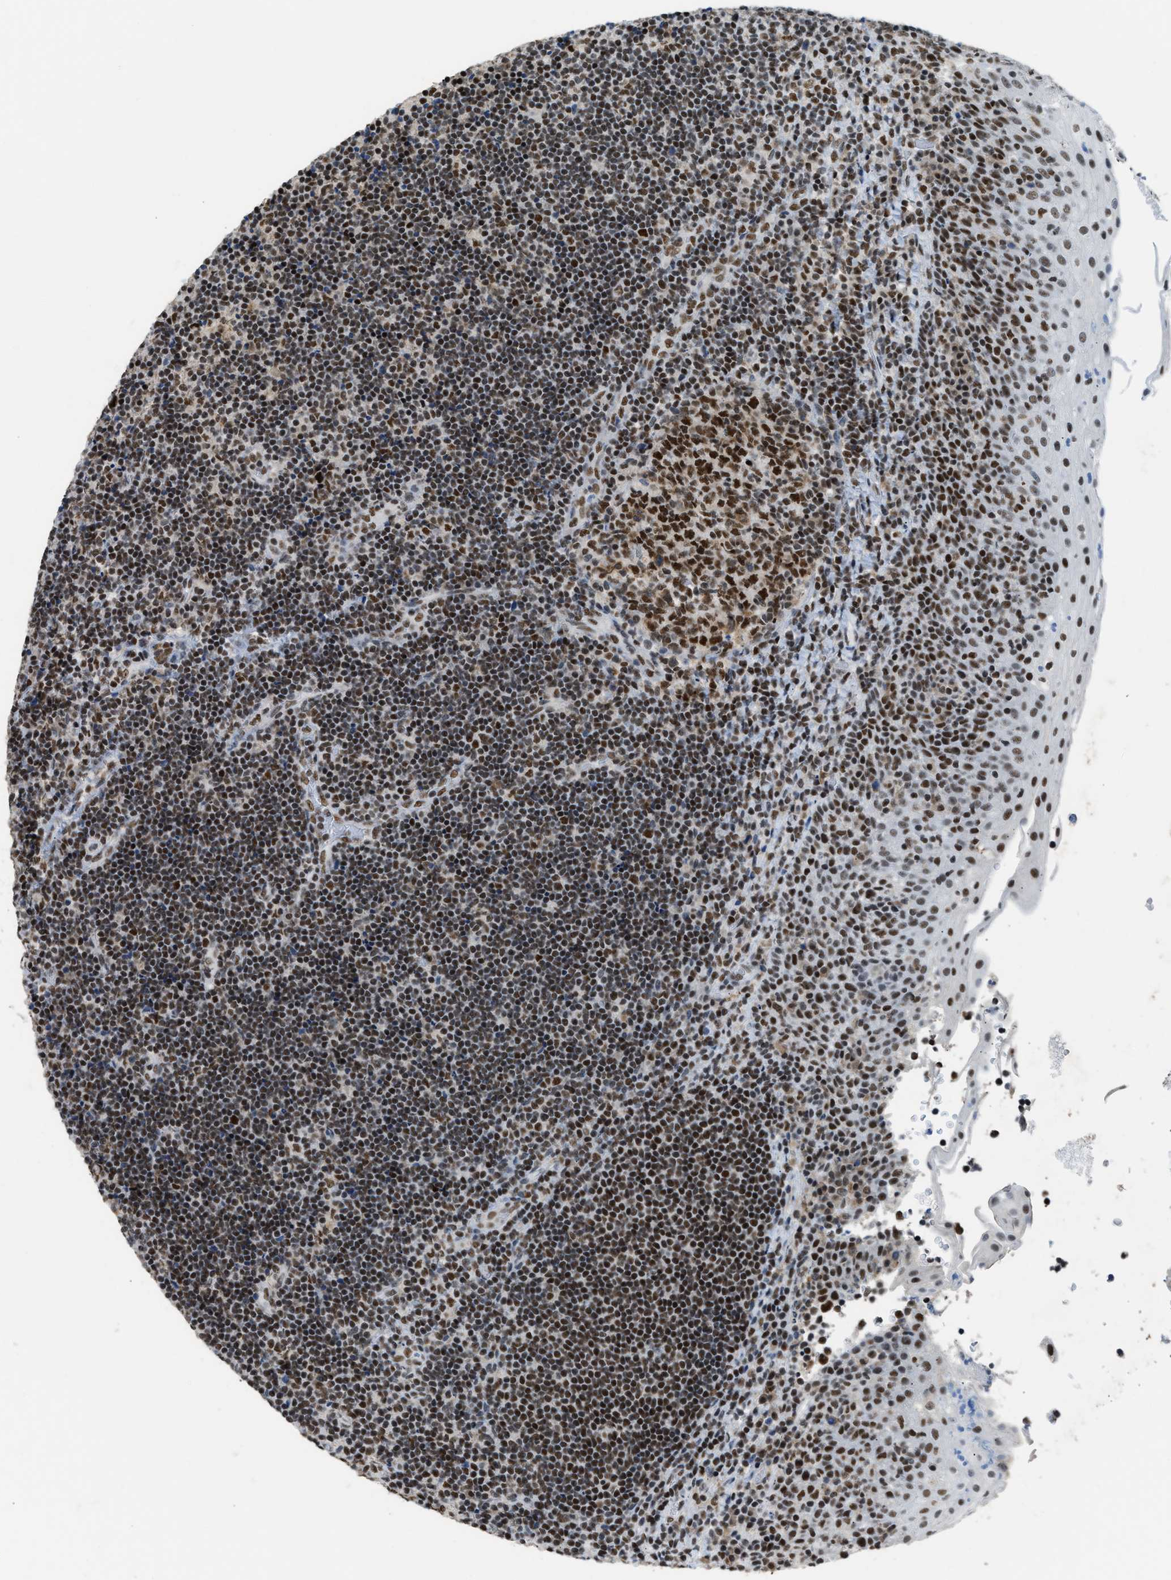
{"staining": {"intensity": "strong", "quantity": ">75%", "location": "nuclear"}, "tissue": "lymphoma", "cell_type": "Tumor cells", "image_type": "cancer", "snomed": [{"axis": "morphology", "description": "Malignant lymphoma, non-Hodgkin's type, High grade"}, {"axis": "topography", "description": "Tonsil"}], "caption": "The micrograph shows a brown stain indicating the presence of a protein in the nuclear of tumor cells in malignant lymphoma, non-Hodgkin's type (high-grade). (DAB IHC, brown staining for protein, blue staining for nuclei).", "gene": "SCAF4", "patient": {"sex": "female", "age": 36}}